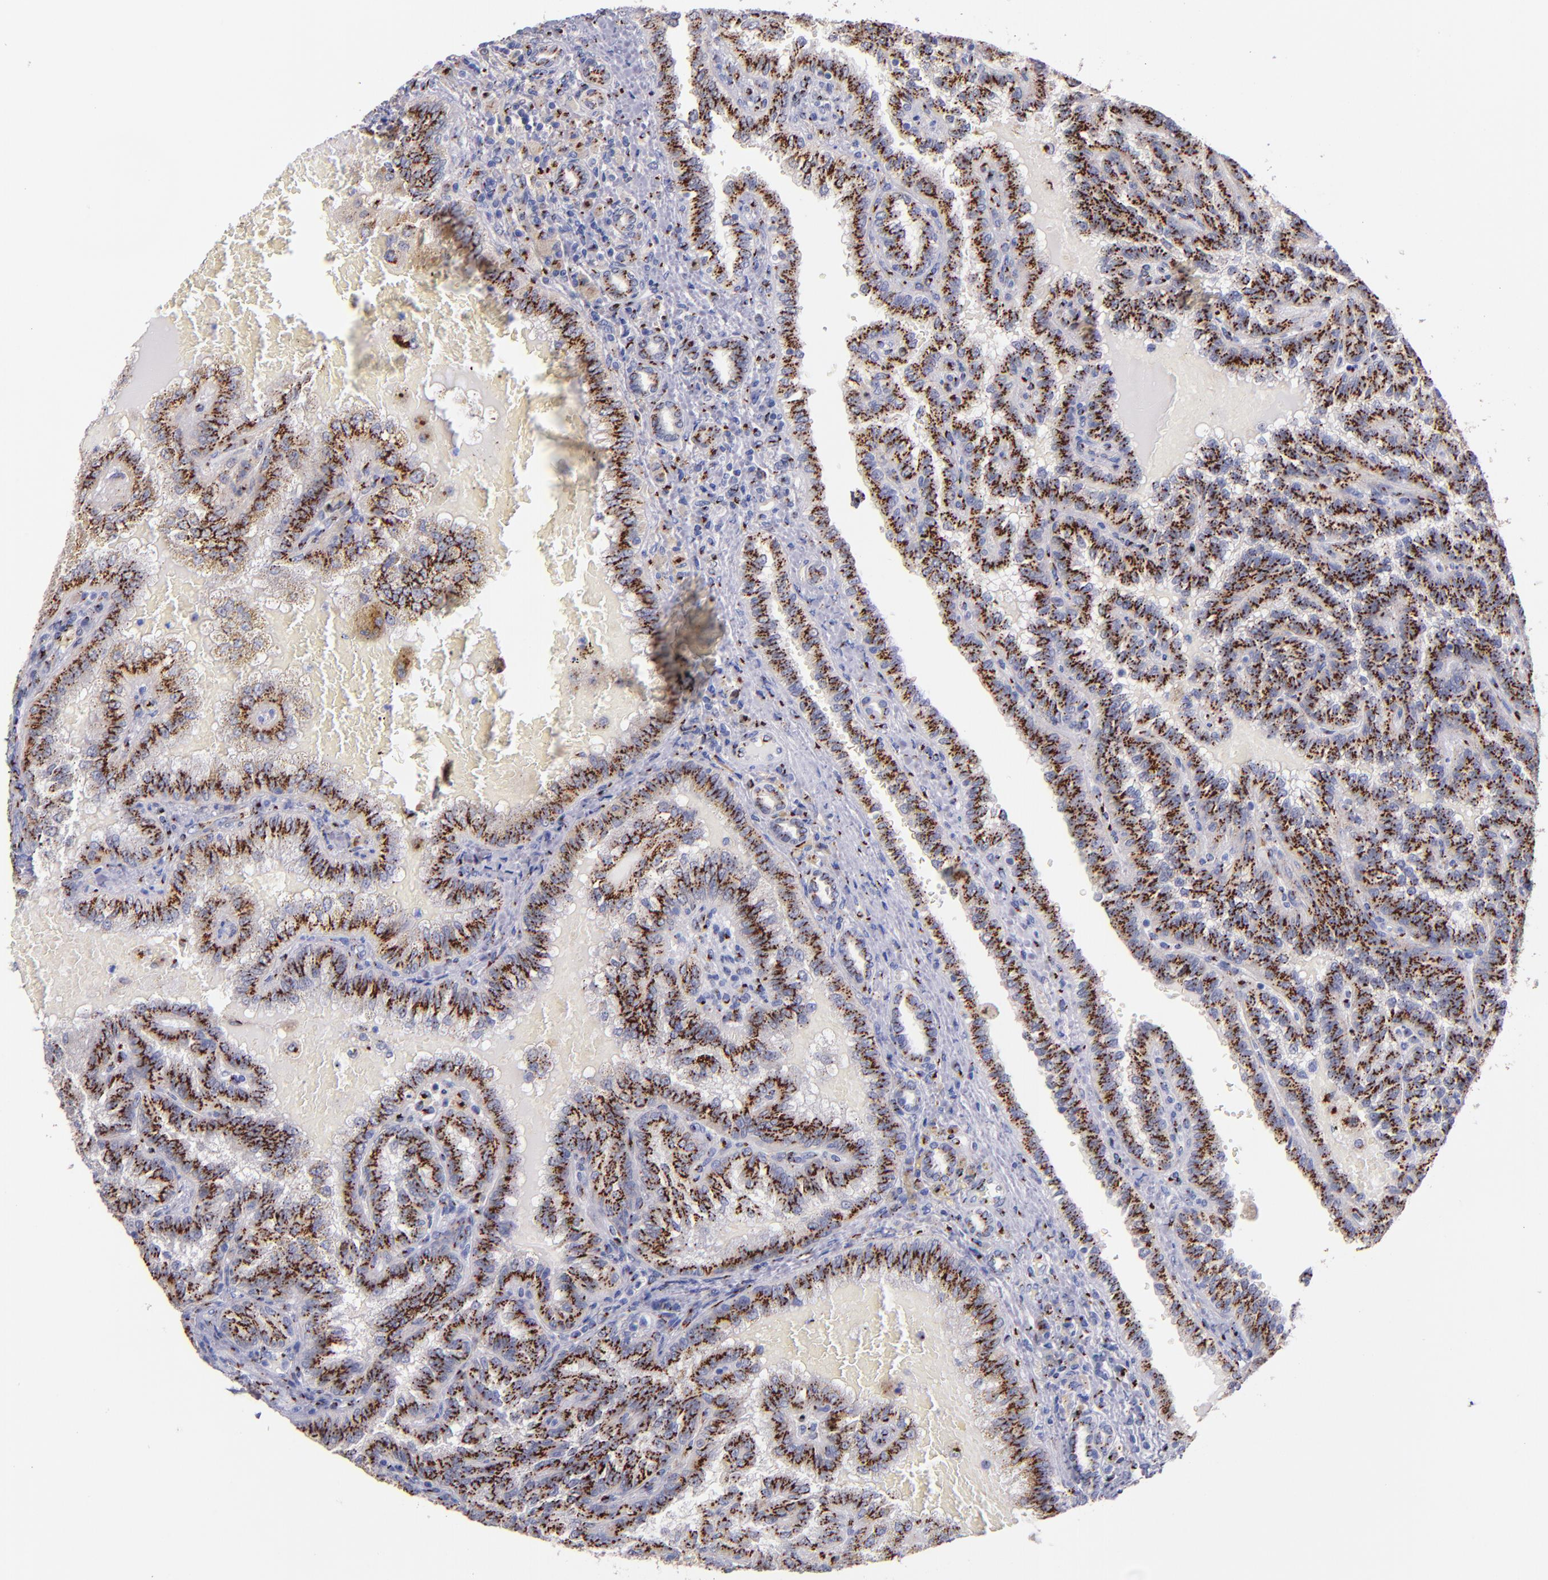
{"staining": {"intensity": "strong", "quantity": ">75%", "location": "cytoplasmic/membranous"}, "tissue": "renal cancer", "cell_type": "Tumor cells", "image_type": "cancer", "snomed": [{"axis": "morphology", "description": "Inflammation, NOS"}, {"axis": "morphology", "description": "Adenocarcinoma, NOS"}, {"axis": "topography", "description": "Kidney"}], "caption": "Adenocarcinoma (renal) stained with a protein marker demonstrates strong staining in tumor cells.", "gene": "GOLIM4", "patient": {"sex": "male", "age": 68}}